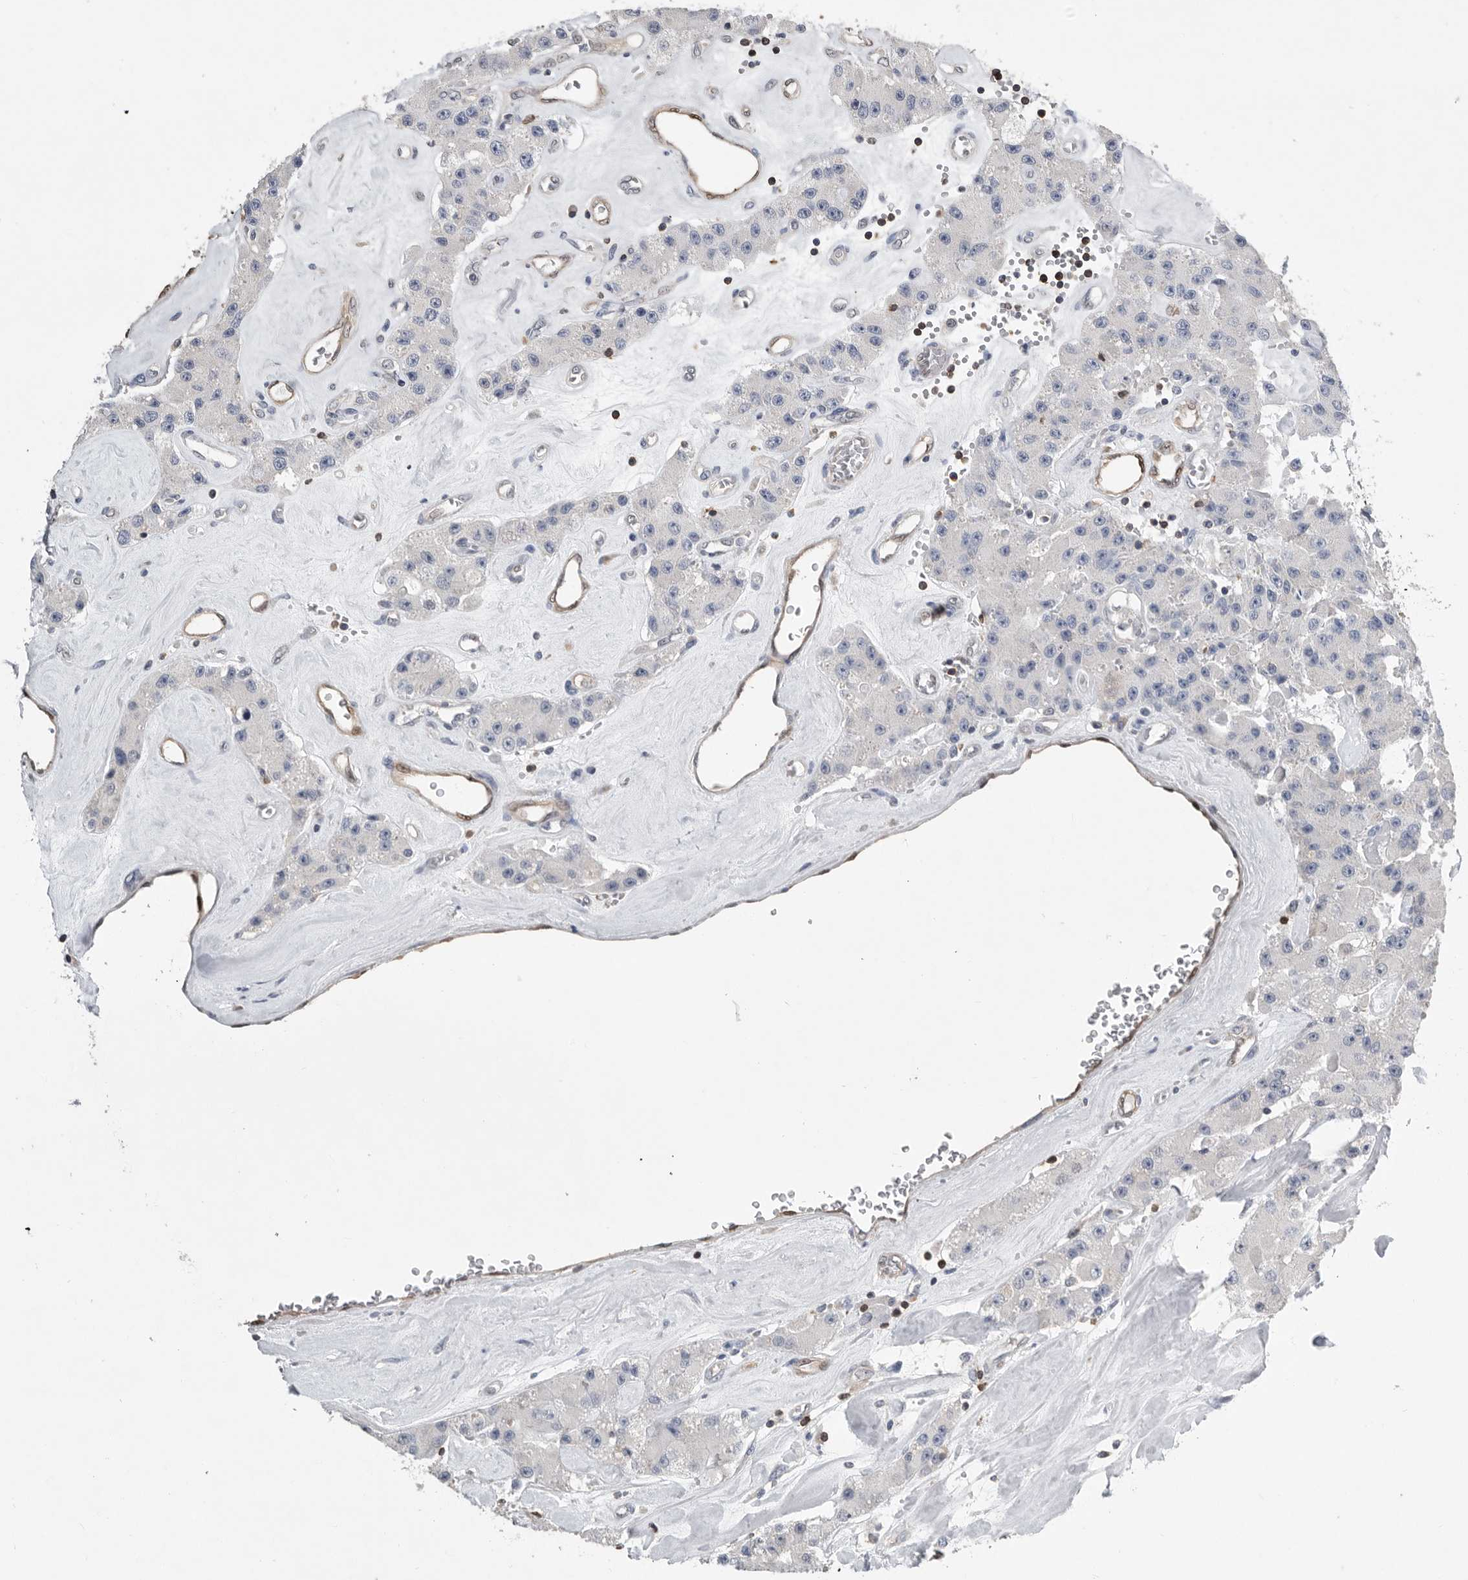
{"staining": {"intensity": "negative", "quantity": "none", "location": "none"}, "tissue": "carcinoid", "cell_type": "Tumor cells", "image_type": "cancer", "snomed": [{"axis": "morphology", "description": "Carcinoid, malignant, NOS"}, {"axis": "topography", "description": "Pancreas"}], "caption": "DAB (3,3'-diaminobenzidine) immunohistochemical staining of human carcinoid exhibits no significant staining in tumor cells.", "gene": "PDCD4", "patient": {"sex": "male", "age": 41}}